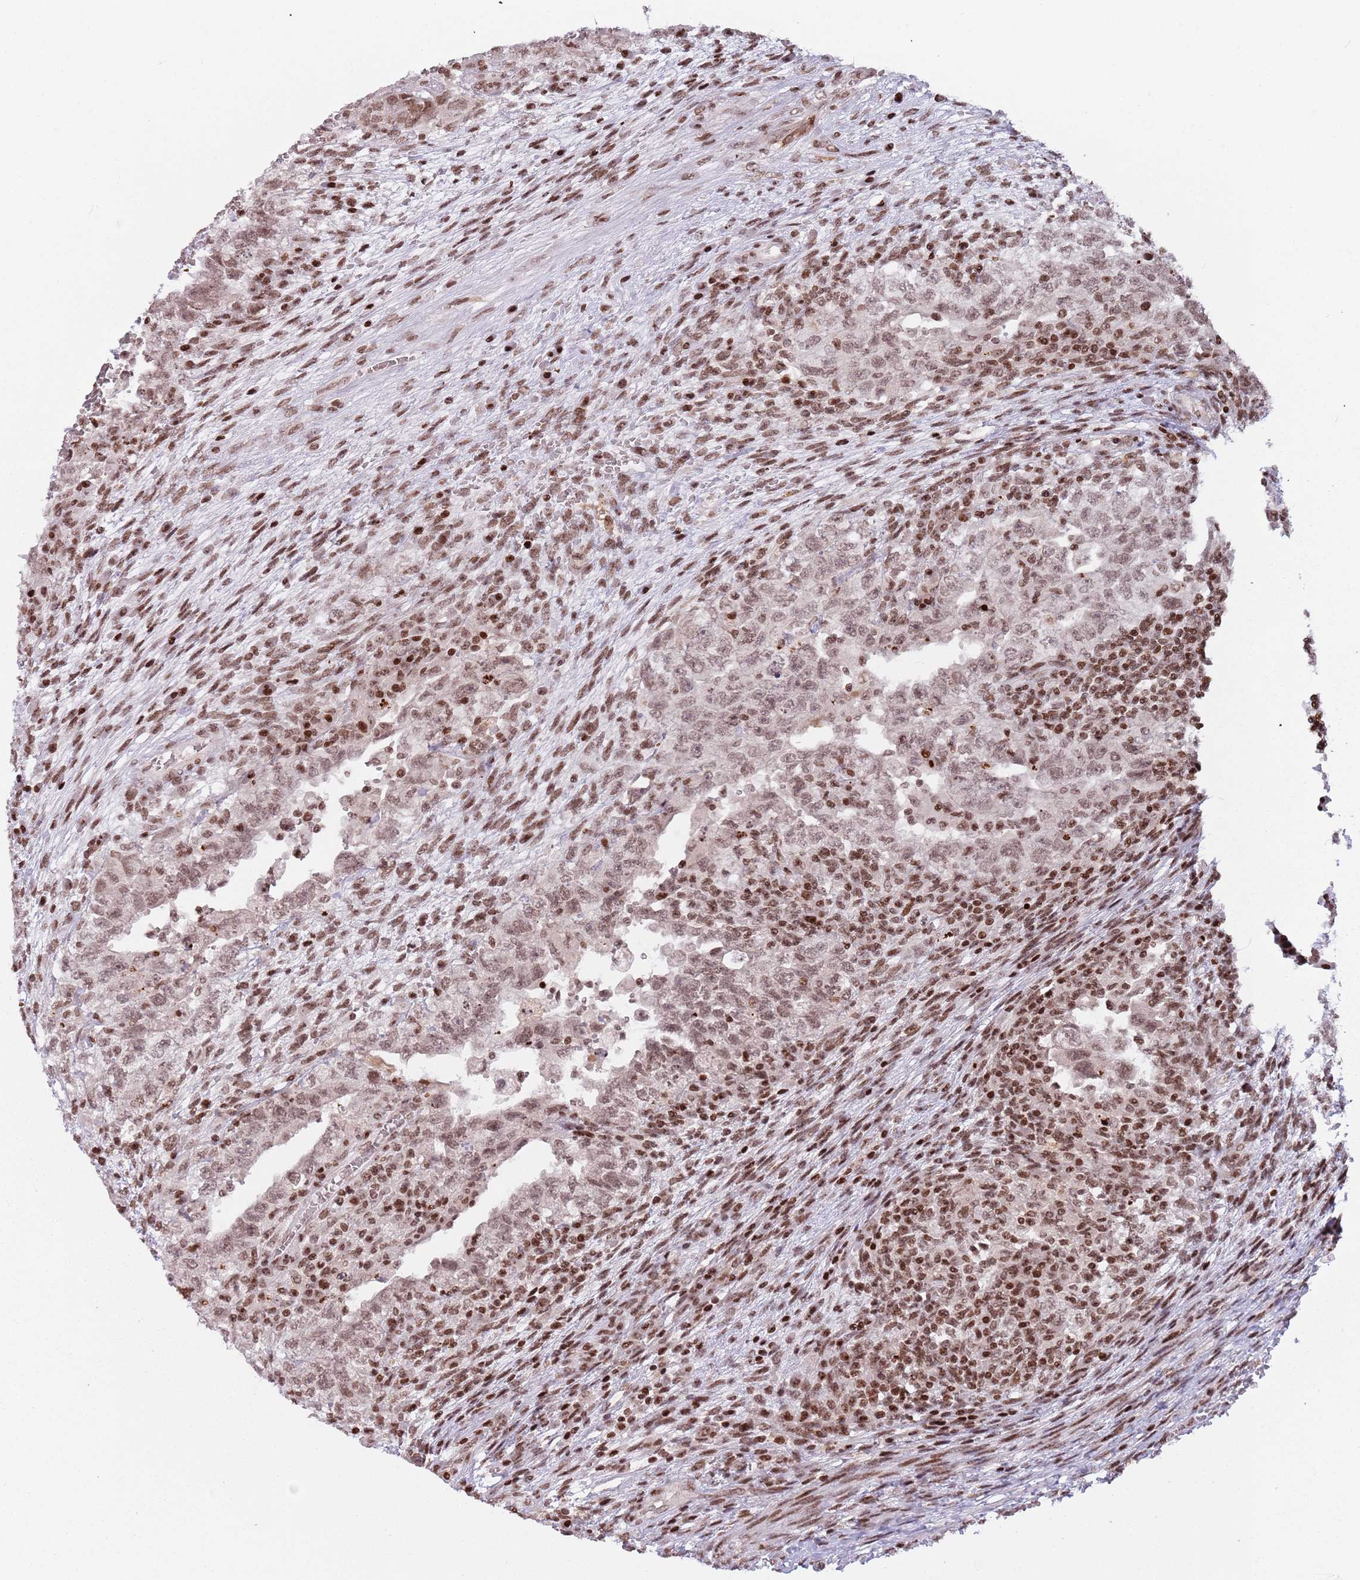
{"staining": {"intensity": "weak", "quantity": ">75%", "location": "nuclear"}, "tissue": "testis cancer", "cell_type": "Tumor cells", "image_type": "cancer", "snomed": [{"axis": "morphology", "description": "Carcinoma, Embryonal, NOS"}, {"axis": "topography", "description": "Testis"}], "caption": "IHC staining of testis embryonal carcinoma, which demonstrates low levels of weak nuclear expression in about >75% of tumor cells indicating weak nuclear protein staining. The staining was performed using DAB (brown) for protein detection and nuclei were counterstained in hematoxylin (blue).", "gene": "SH3RF3", "patient": {"sex": "male", "age": 26}}